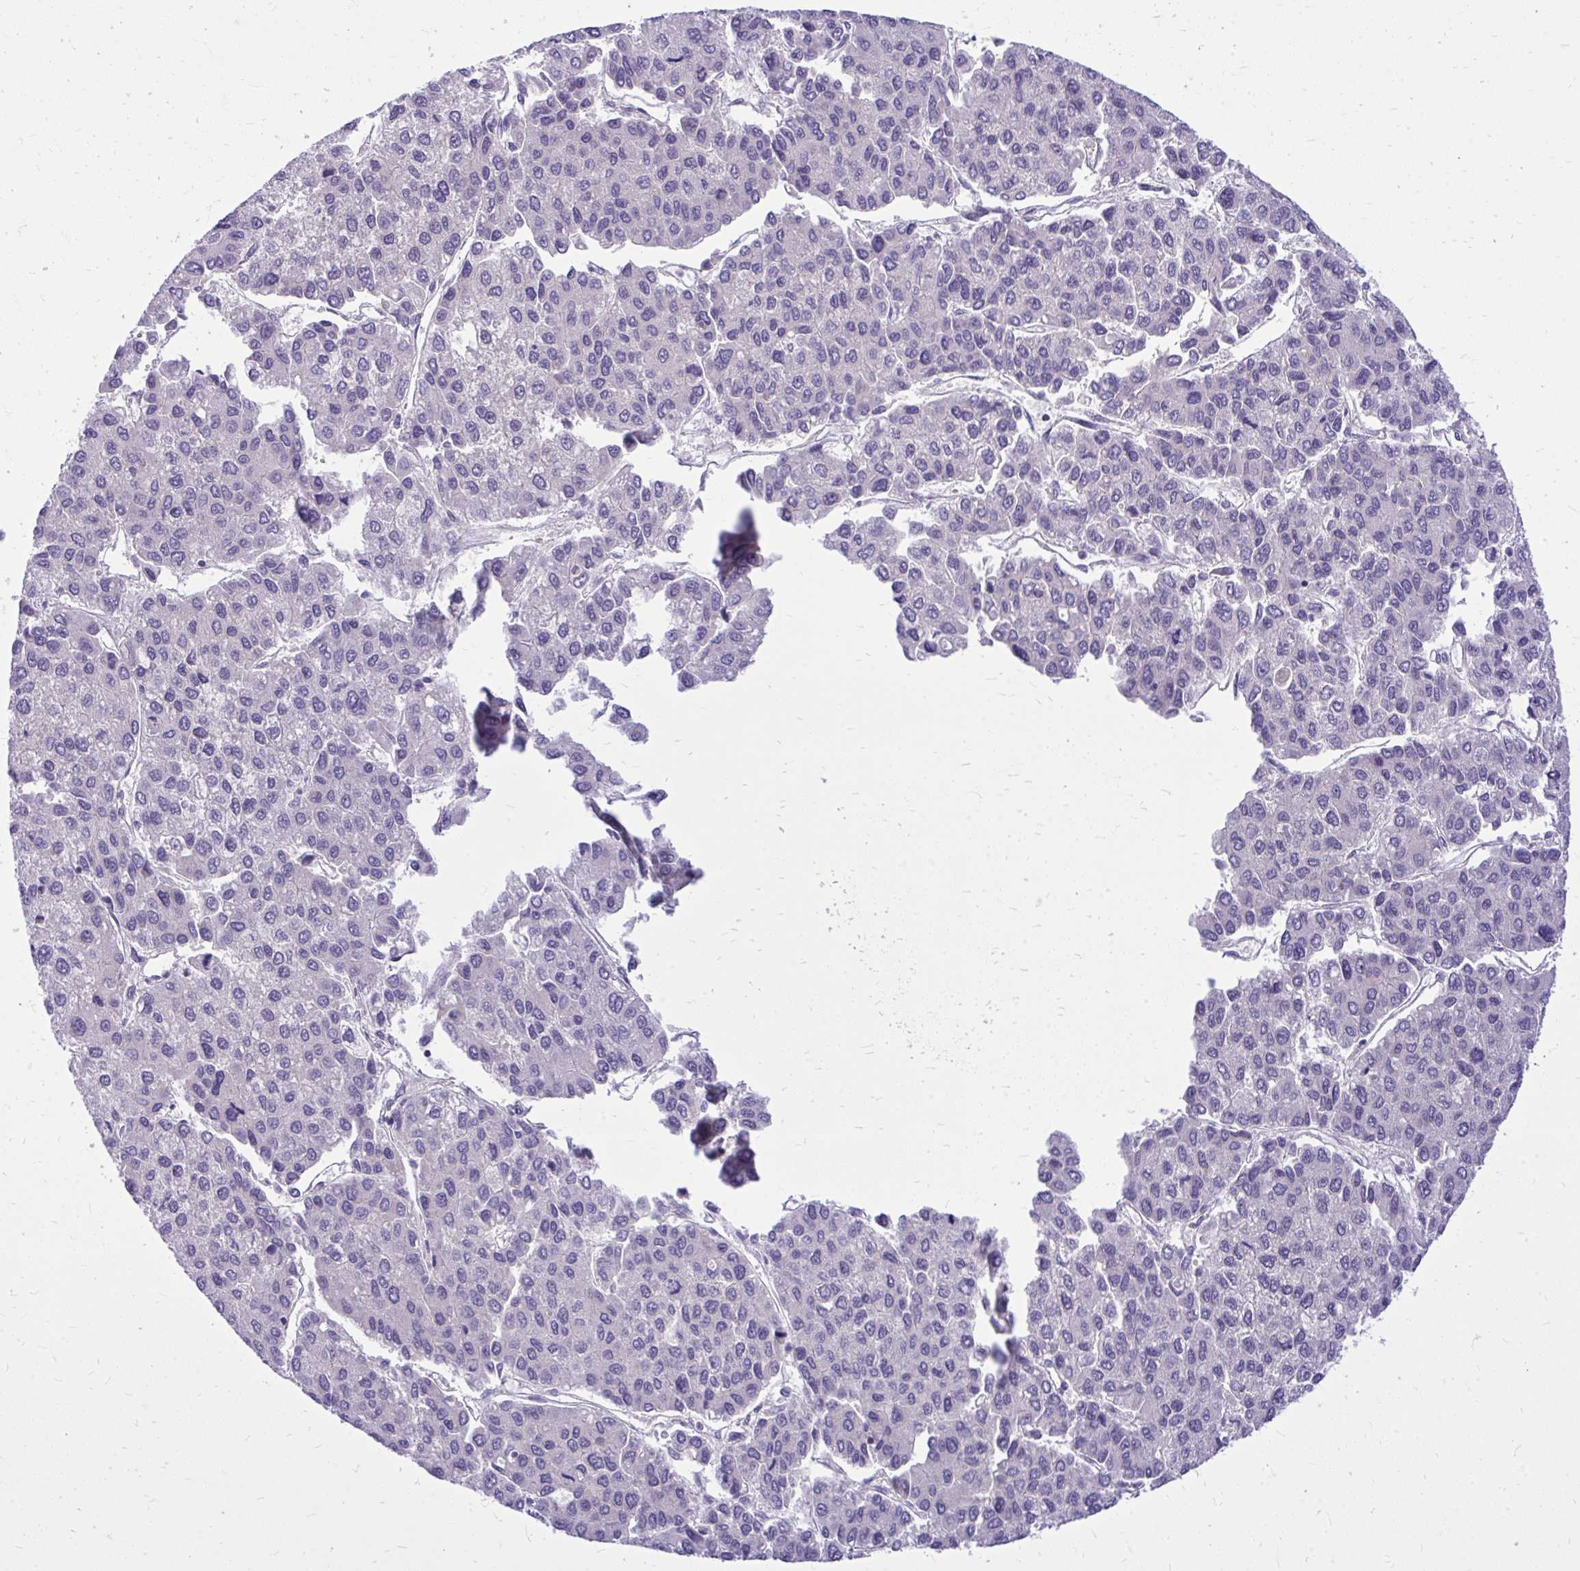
{"staining": {"intensity": "negative", "quantity": "none", "location": "none"}, "tissue": "liver cancer", "cell_type": "Tumor cells", "image_type": "cancer", "snomed": [{"axis": "morphology", "description": "Carcinoma, Hepatocellular, NOS"}, {"axis": "topography", "description": "Liver"}], "caption": "Liver cancer (hepatocellular carcinoma) was stained to show a protein in brown. There is no significant staining in tumor cells.", "gene": "DPY19L1", "patient": {"sex": "female", "age": 66}}